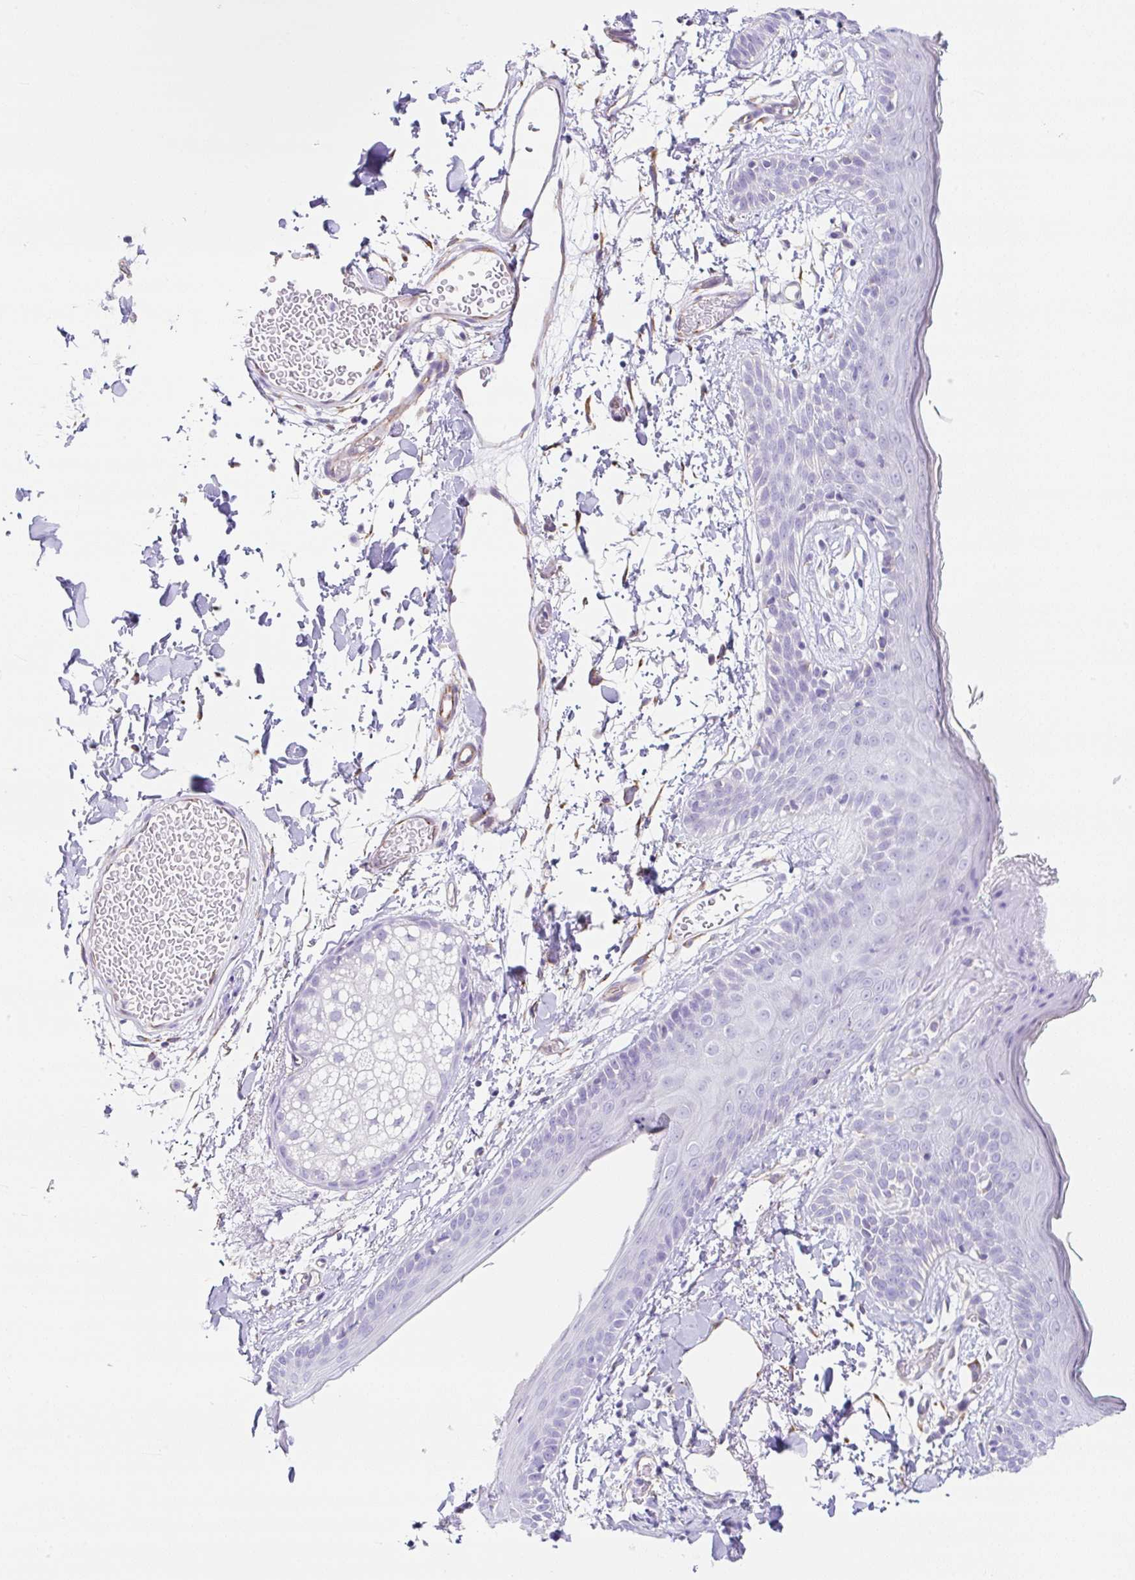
{"staining": {"intensity": "negative", "quantity": "none", "location": "none"}, "tissue": "skin", "cell_type": "Fibroblasts", "image_type": "normal", "snomed": [{"axis": "morphology", "description": "Normal tissue, NOS"}, {"axis": "topography", "description": "Skin"}], "caption": "Immunohistochemistry (IHC) micrograph of benign skin: human skin stained with DAB displays no significant protein expression in fibroblasts.", "gene": "DKK4", "patient": {"sex": "male", "age": 79}}